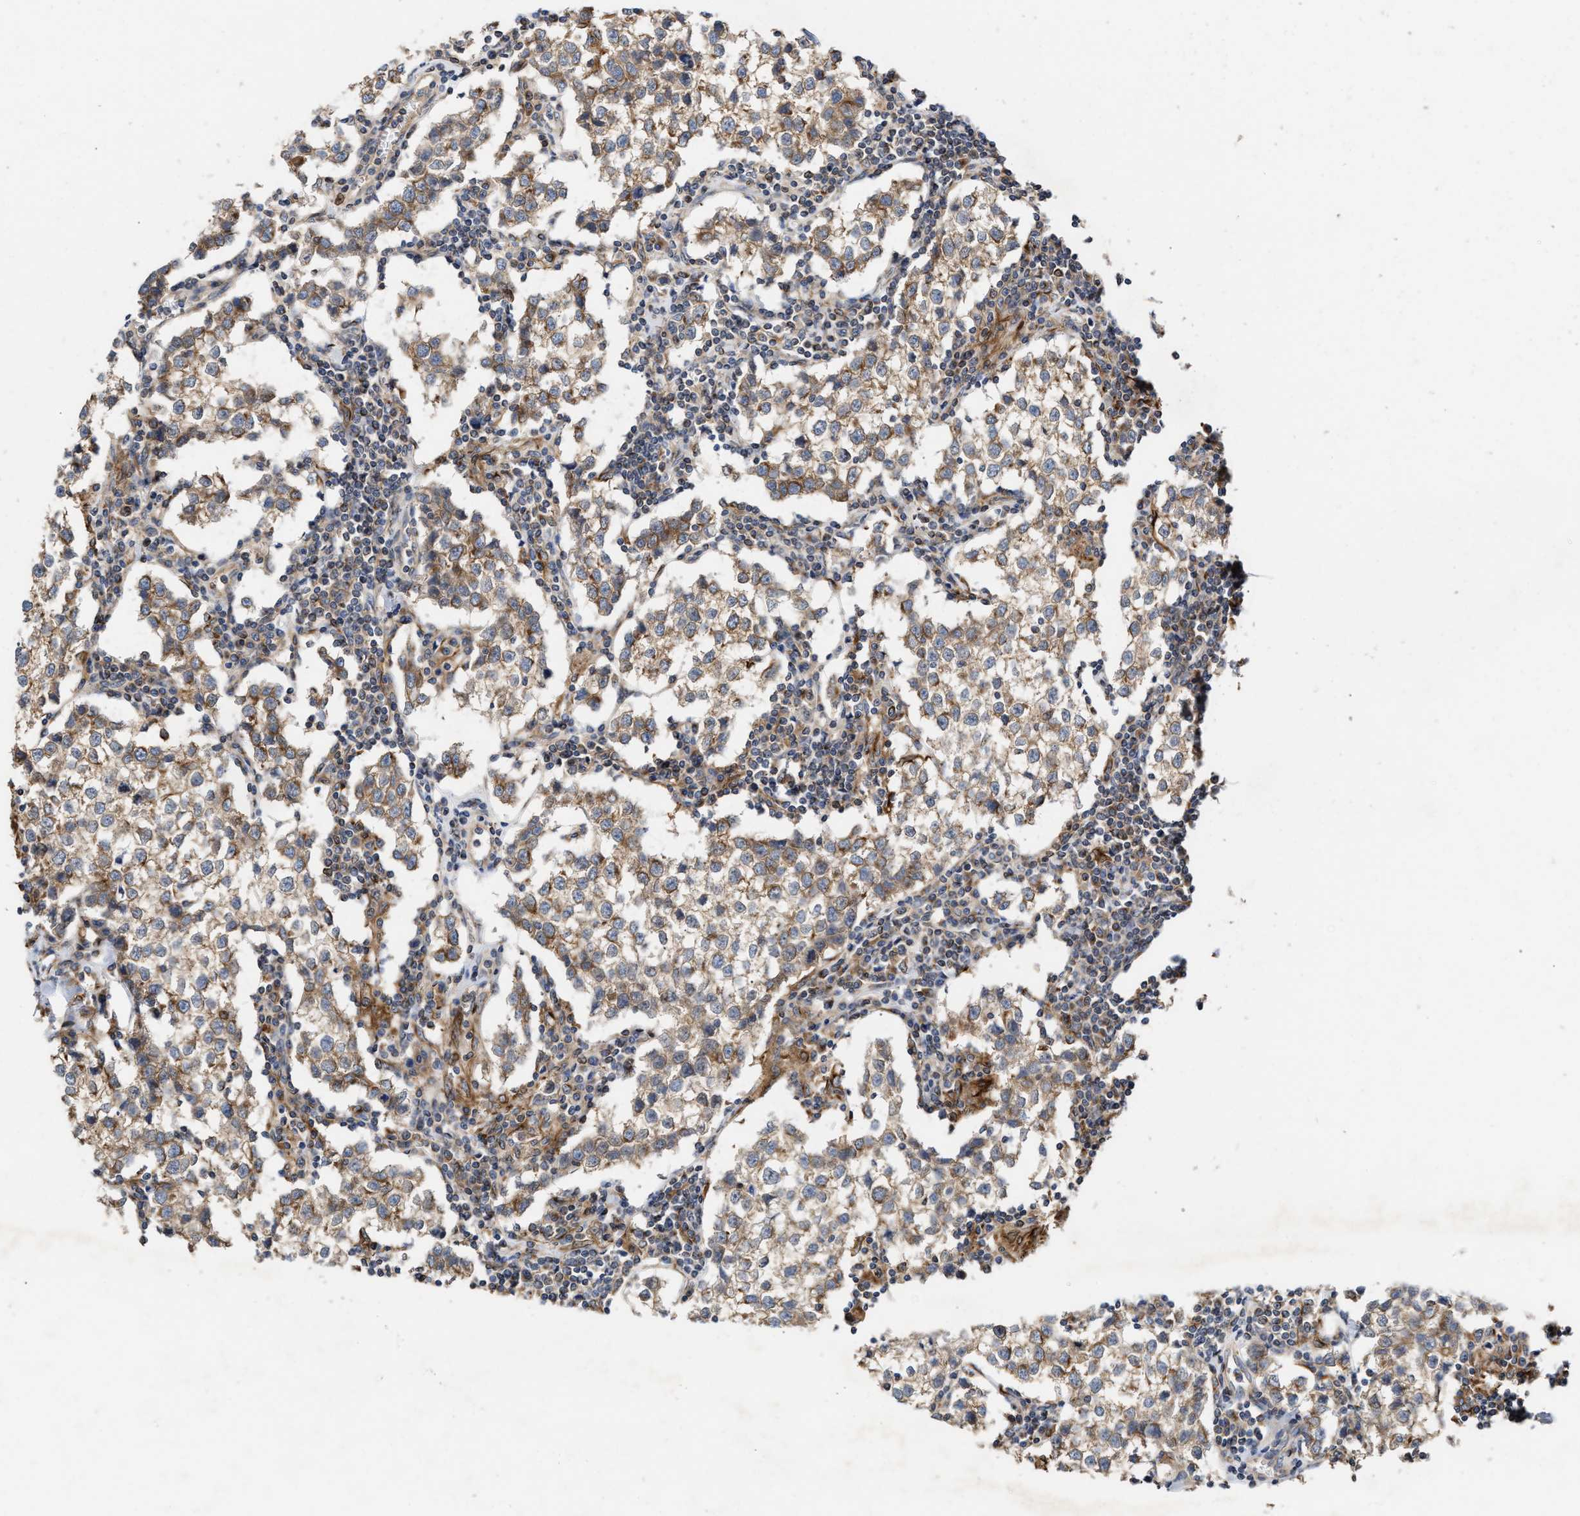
{"staining": {"intensity": "weak", "quantity": ">75%", "location": "cytoplasmic/membranous"}, "tissue": "testis cancer", "cell_type": "Tumor cells", "image_type": "cancer", "snomed": [{"axis": "morphology", "description": "Seminoma, NOS"}, {"axis": "morphology", "description": "Carcinoma, Embryonal, NOS"}, {"axis": "topography", "description": "Testis"}], "caption": "This is an image of IHC staining of testis seminoma, which shows weak staining in the cytoplasmic/membranous of tumor cells.", "gene": "BBLN", "patient": {"sex": "male", "age": 36}}